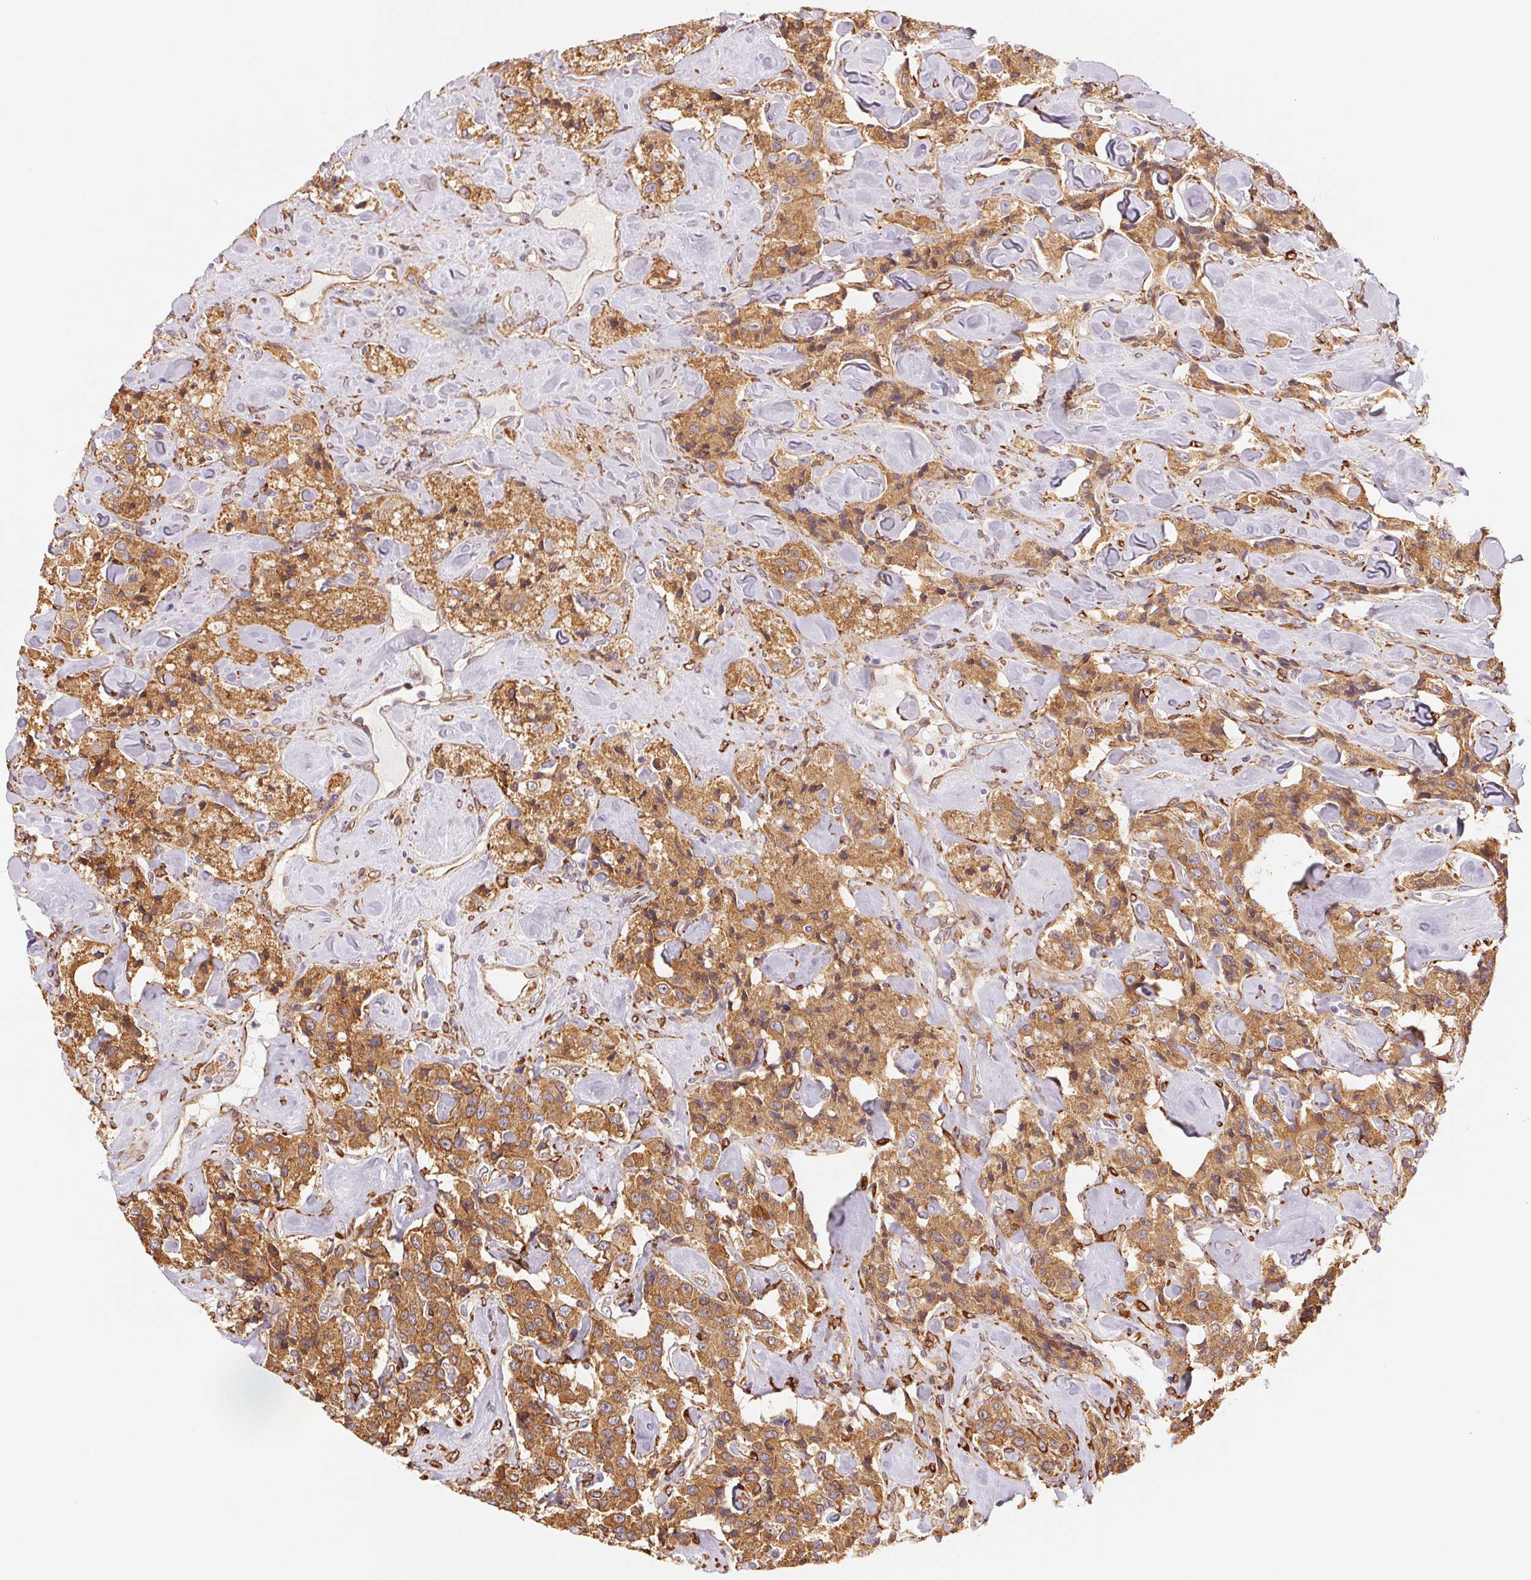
{"staining": {"intensity": "moderate", "quantity": ">75%", "location": "cytoplasmic/membranous"}, "tissue": "carcinoid", "cell_type": "Tumor cells", "image_type": "cancer", "snomed": [{"axis": "morphology", "description": "Carcinoid, malignant, NOS"}, {"axis": "topography", "description": "Pancreas"}], "caption": "Human malignant carcinoid stained for a protein (brown) reveals moderate cytoplasmic/membranous positive positivity in approximately >75% of tumor cells.", "gene": "RCN3", "patient": {"sex": "male", "age": 41}}